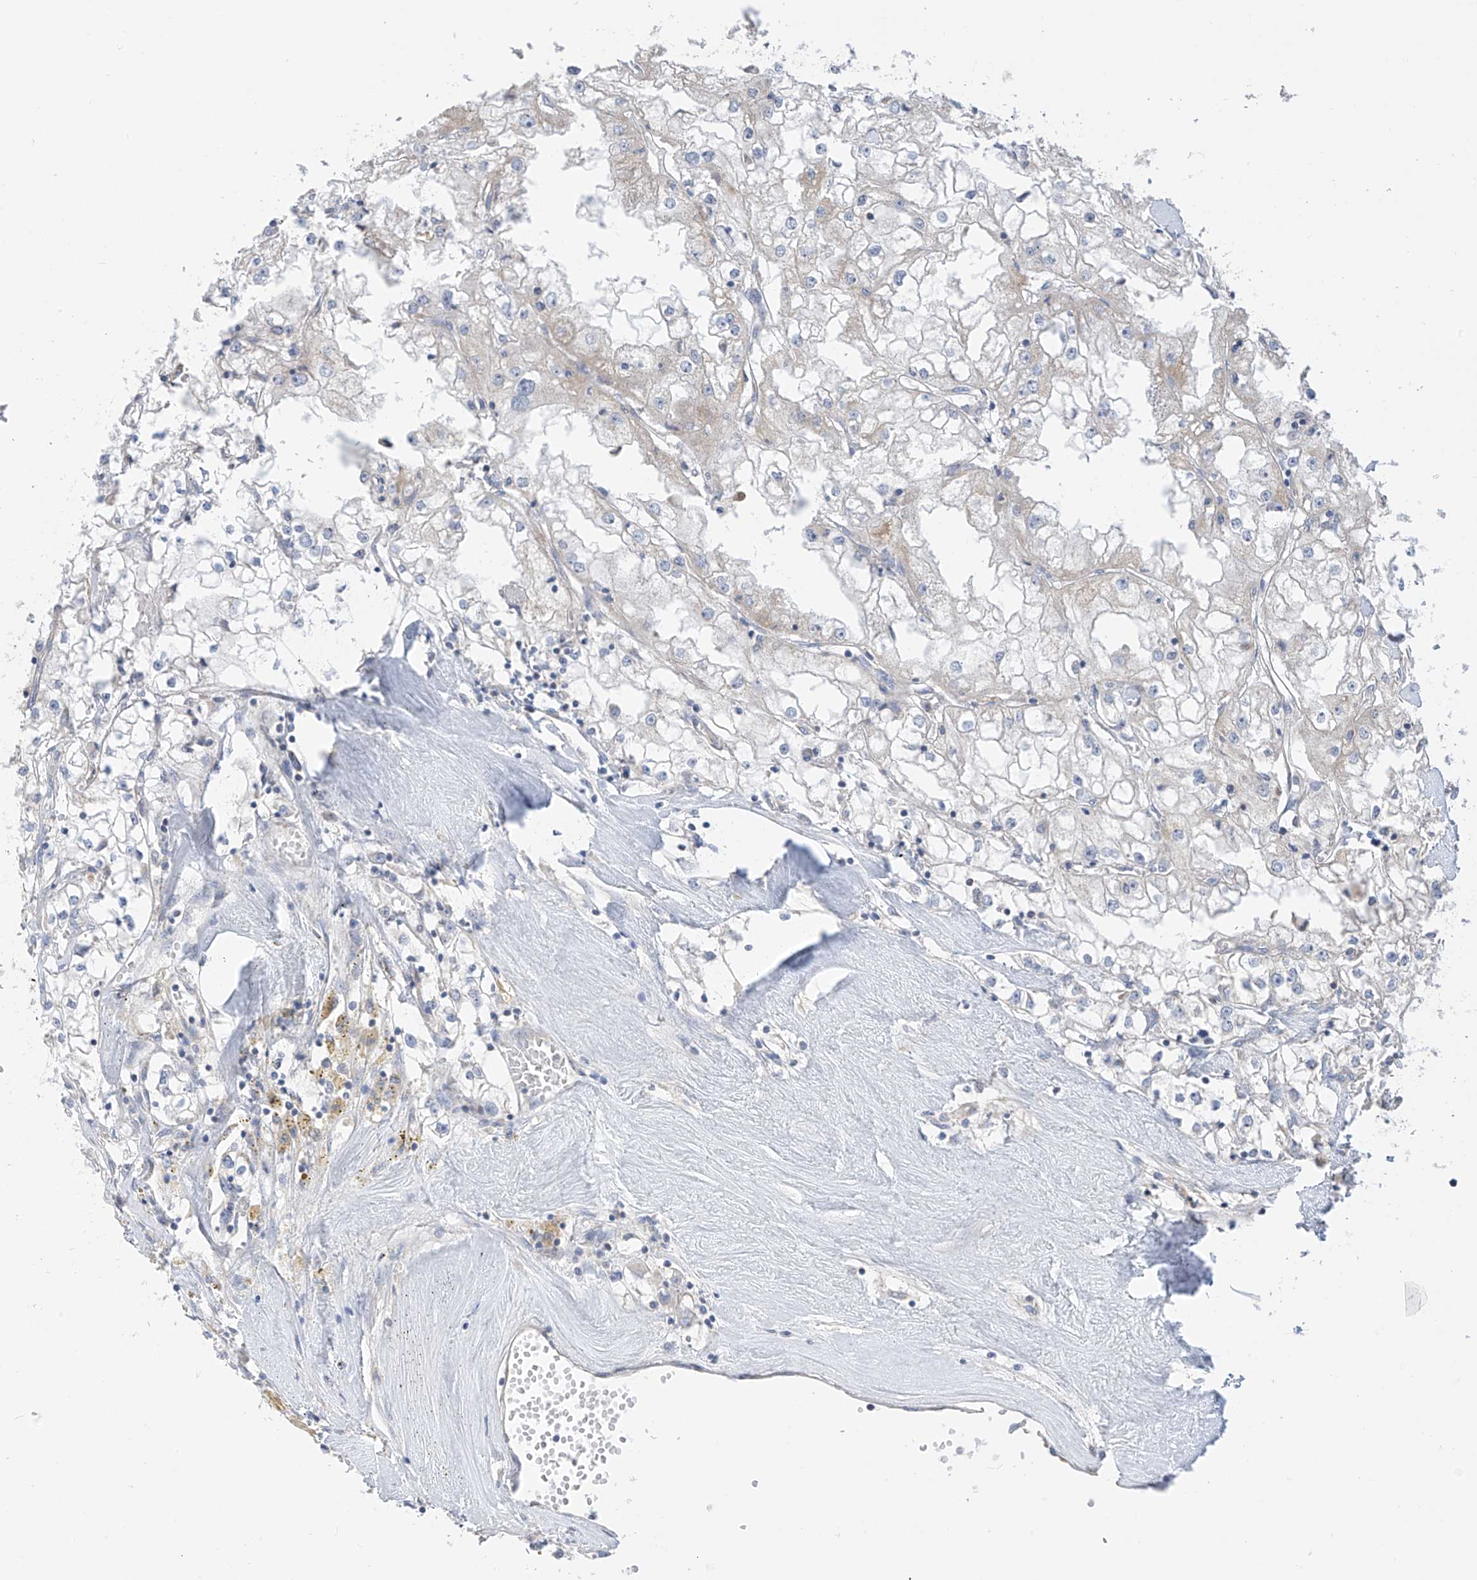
{"staining": {"intensity": "negative", "quantity": "none", "location": "none"}, "tissue": "renal cancer", "cell_type": "Tumor cells", "image_type": "cancer", "snomed": [{"axis": "morphology", "description": "Adenocarcinoma, NOS"}, {"axis": "topography", "description": "Kidney"}], "caption": "Immunohistochemical staining of renal adenocarcinoma demonstrates no significant expression in tumor cells.", "gene": "PNPT1", "patient": {"sex": "male", "age": 56}}